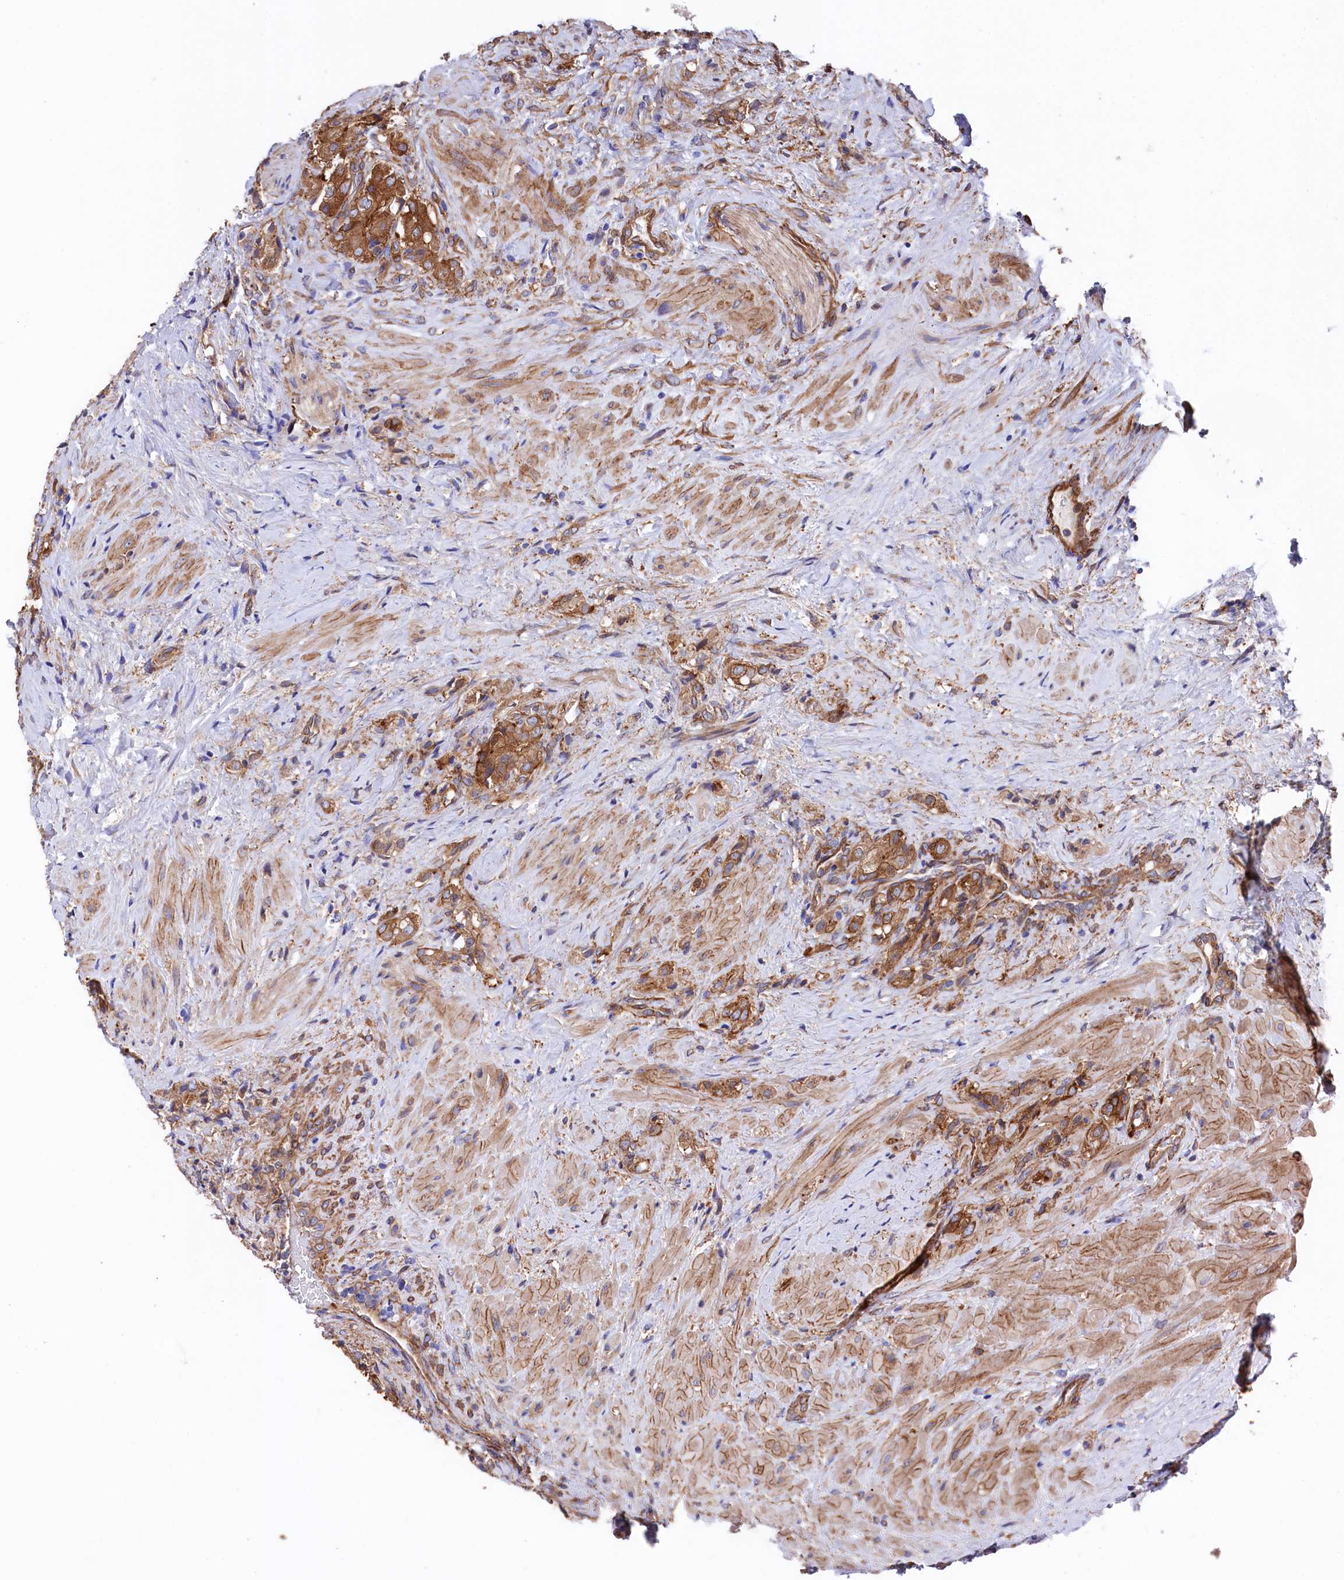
{"staining": {"intensity": "moderate", "quantity": ">75%", "location": "cytoplasmic/membranous"}, "tissue": "prostate cancer", "cell_type": "Tumor cells", "image_type": "cancer", "snomed": [{"axis": "morphology", "description": "Adenocarcinoma, High grade"}, {"axis": "topography", "description": "Prostate"}], "caption": "IHC staining of prostate adenocarcinoma (high-grade), which displays medium levels of moderate cytoplasmic/membranous staining in approximately >75% of tumor cells indicating moderate cytoplasmic/membranous protein positivity. The staining was performed using DAB (brown) for protein detection and nuclei were counterstained in hematoxylin (blue).", "gene": "TNKS1BP1", "patient": {"sex": "male", "age": 65}}